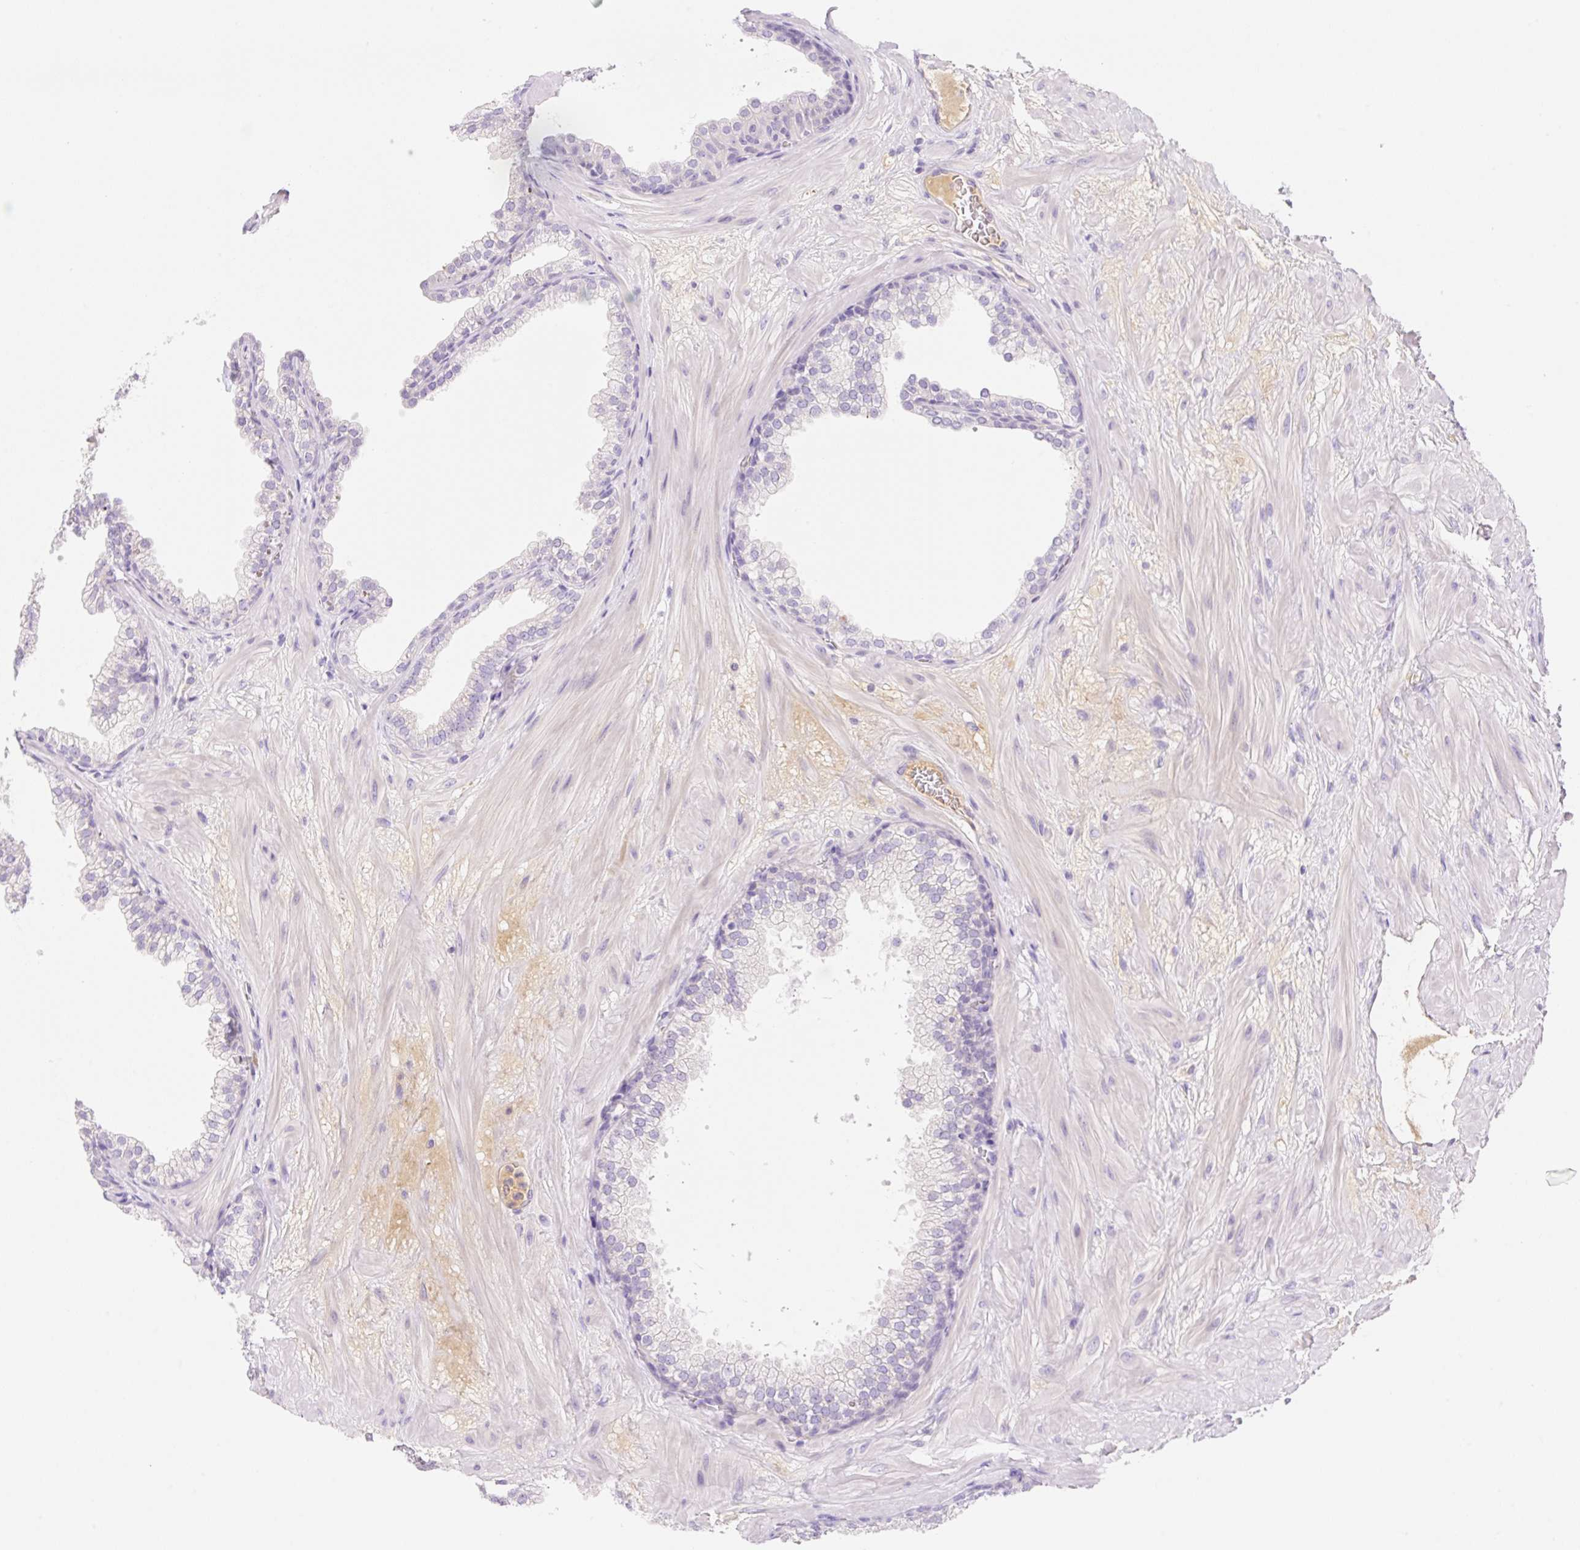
{"staining": {"intensity": "negative", "quantity": "none", "location": "none"}, "tissue": "prostate", "cell_type": "Glandular cells", "image_type": "normal", "snomed": [{"axis": "morphology", "description": "Normal tissue, NOS"}, {"axis": "topography", "description": "Prostate"}], "caption": "High magnification brightfield microscopy of normal prostate stained with DAB (brown) and counterstained with hematoxylin (blue): glandular cells show no significant staining. Nuclei are stained in blue.", "gene": "DENND5A", "patient": {"sex": "male", "age": 37}}